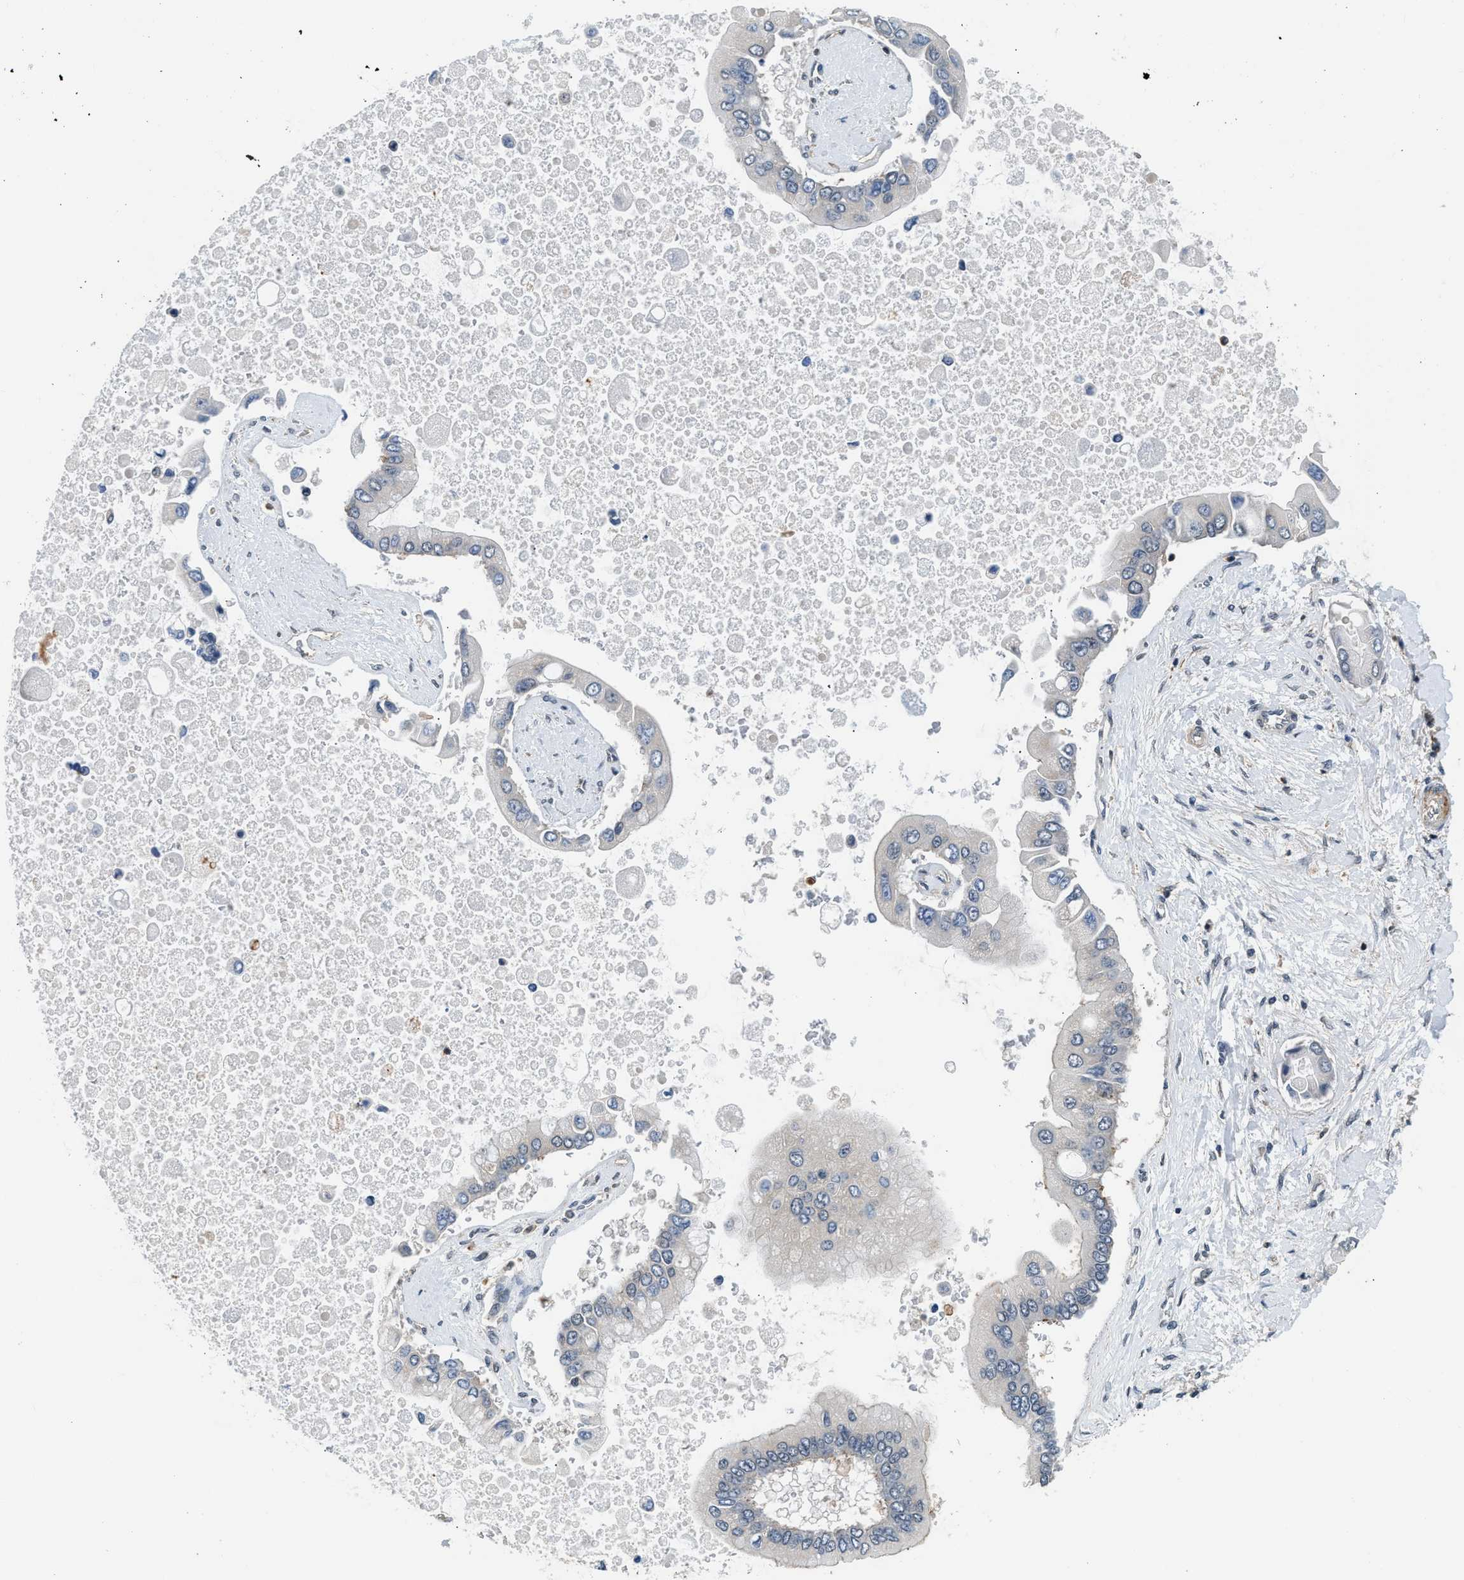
{"staining": {"intensity": "negative", "quantity": "none", "location": "none"}, "tissue": "liver cancer", "cell_type": "Tumor cells", "image_type": "cancer", "snomed": [{"axis": "morphology", "description": "Cholangiocarcinoma"}, {"axis": "topography", "description": "Liver"}], "caption": "Liver cancer (cholangiocarcinoma) was stained to show a protein in brown. There is no significant expression in tumor cells.", "gene": "MTMR1", "patient": {"sex": "male", "age": 50}}